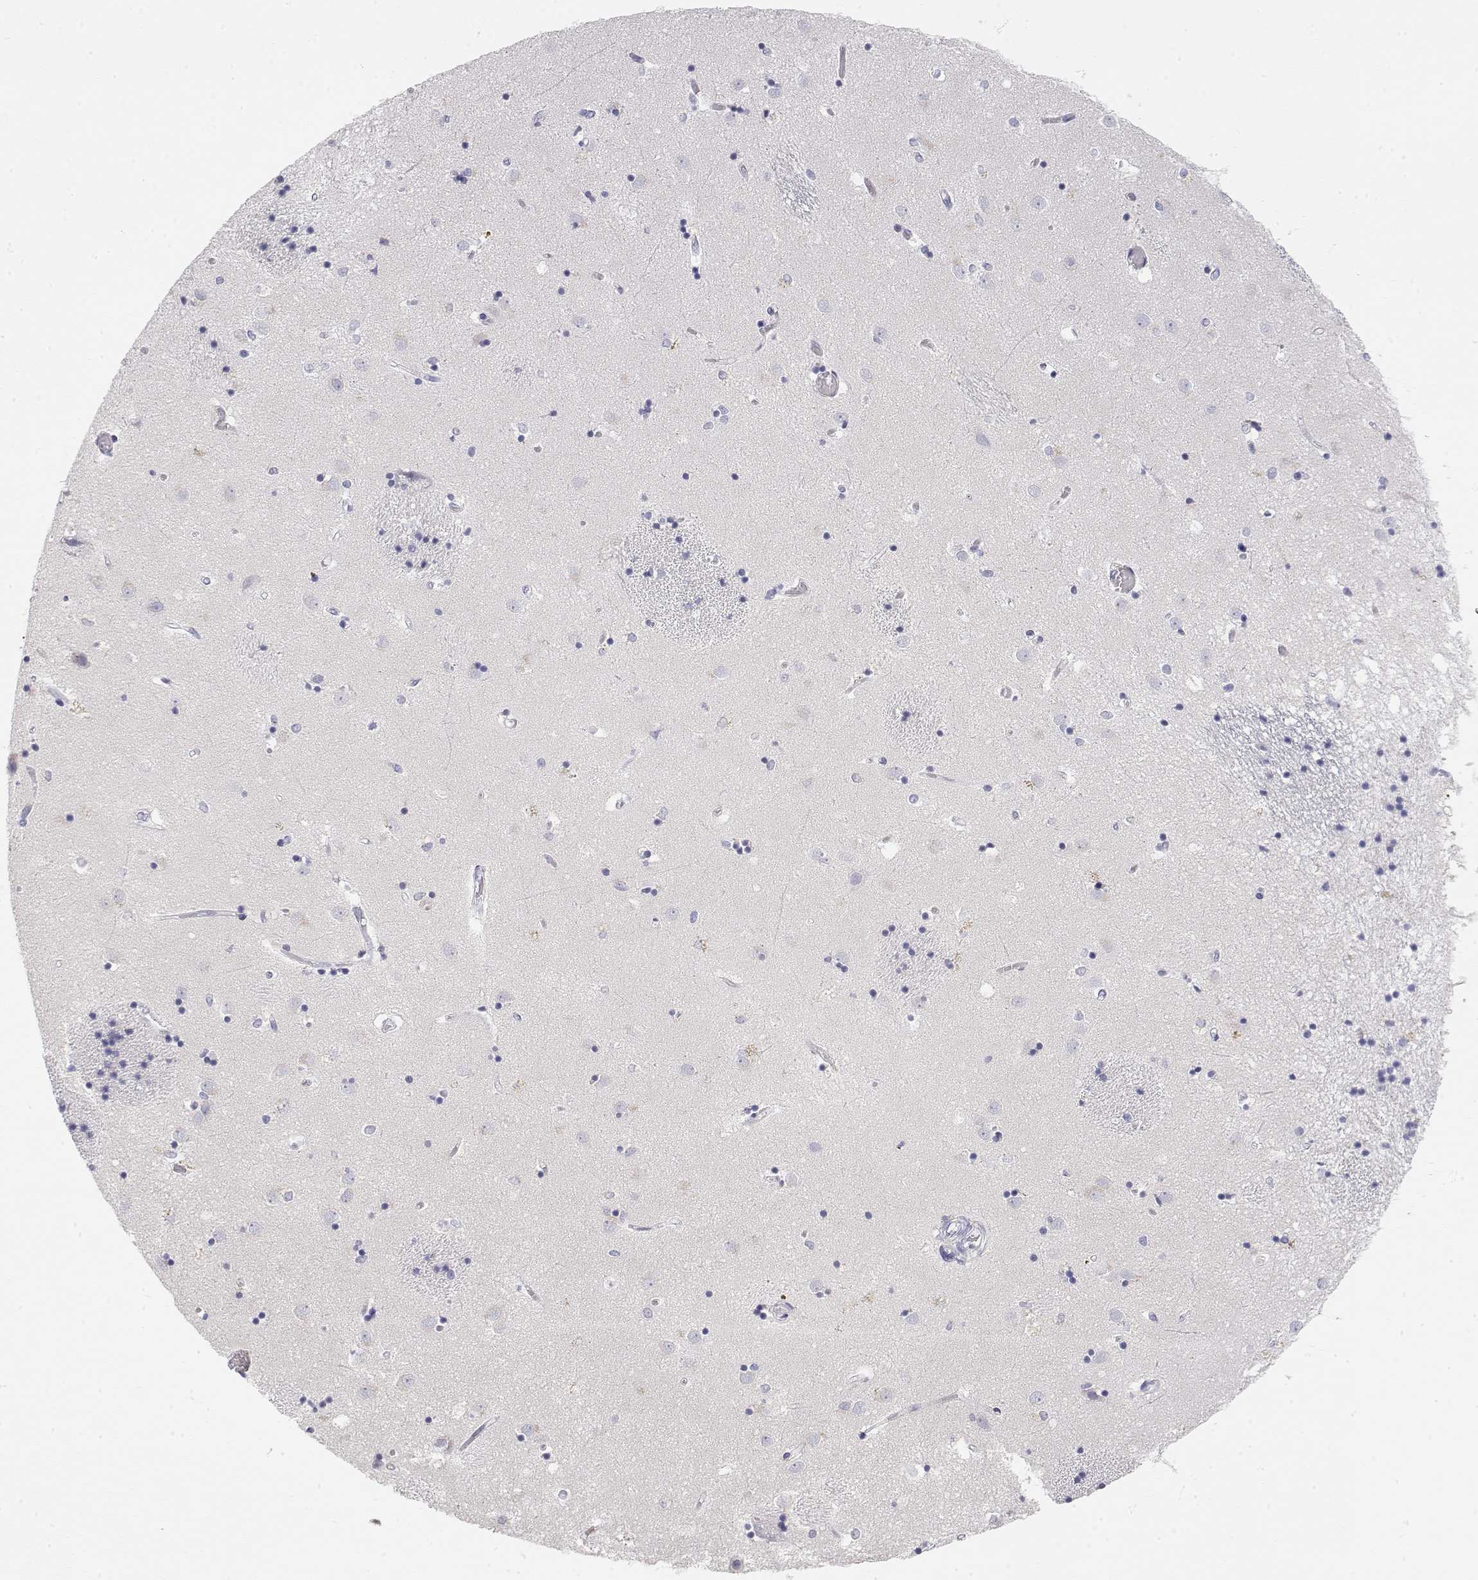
{"staining": {"intensity": "negative", "quantity": "none", "location": "none"}, "tissue": "caudate", "cell_type": "Glial cells", "image_type": "normal", "snomed": [{"axis": "morphology", "description": "Normal tissue, NOS"}, {"axis": "topography", "description": "Lateral ventricle wall"}], "caption": "Protein analysis of benign caudate shows no significant expression in glial cells.", "gene": "MISP", "patient": {"sex": "male", "age": 54}}